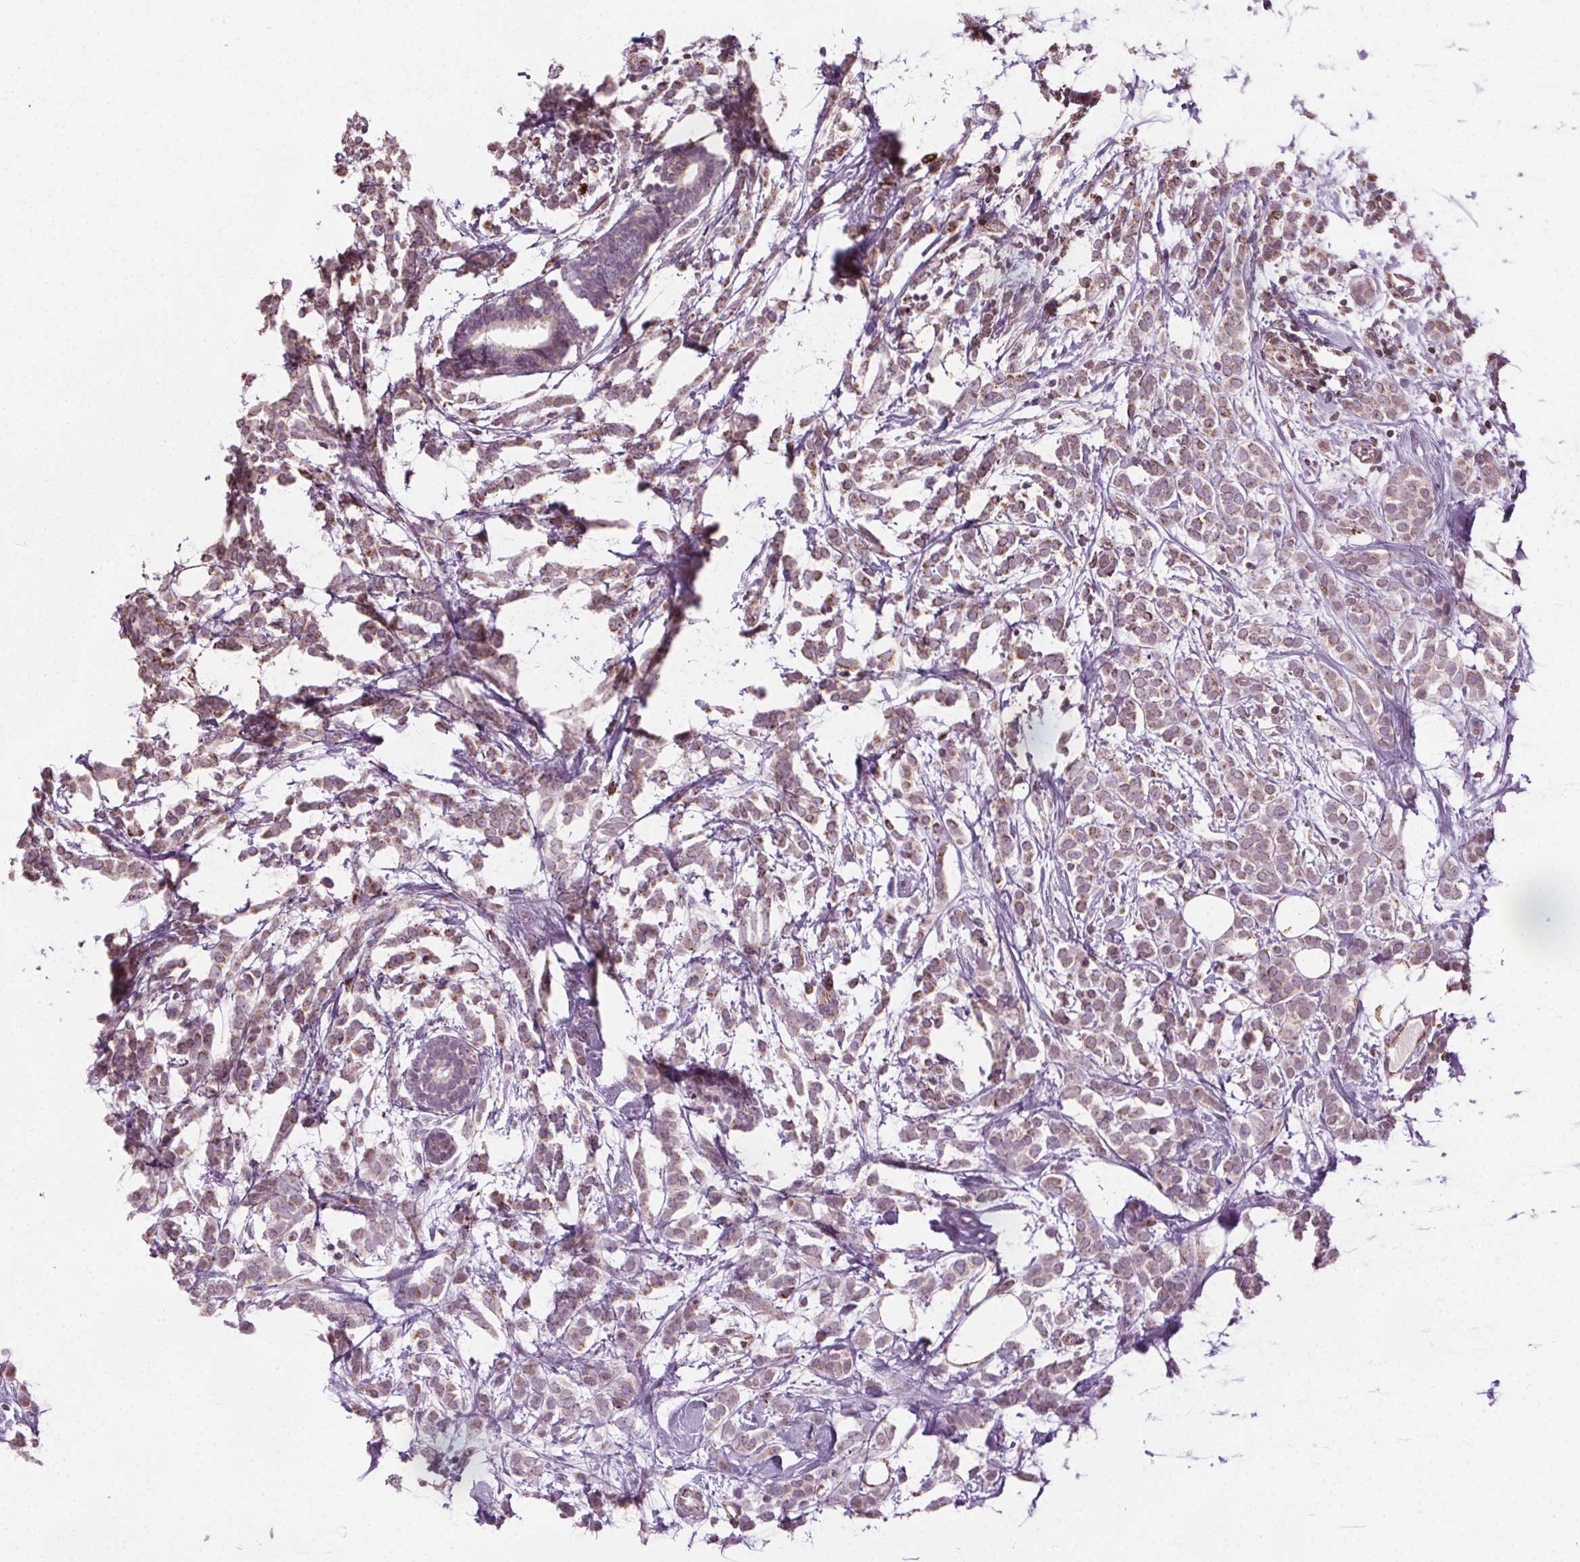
{"staining": {"intensity": "weak", "quantity": ">75%", "location": "cytoplasmic/membranous"}, "tissue": "breast cancer", "cell_type": "Tumor cells", "image_type": "cancer", "snomed": [{"axis": "morphology", "description": "Lobular carcinoma"}, {"axis": "topography", "description": "Breast"}], "caption": "Tumor cells display low levels of weak cytoplasmic/membranous positivity in approximately >75% of cells in human breast cancer (lobular carcinoma).", "gene": "LFNG", "patient": {"sex": "female", "age": 49}}